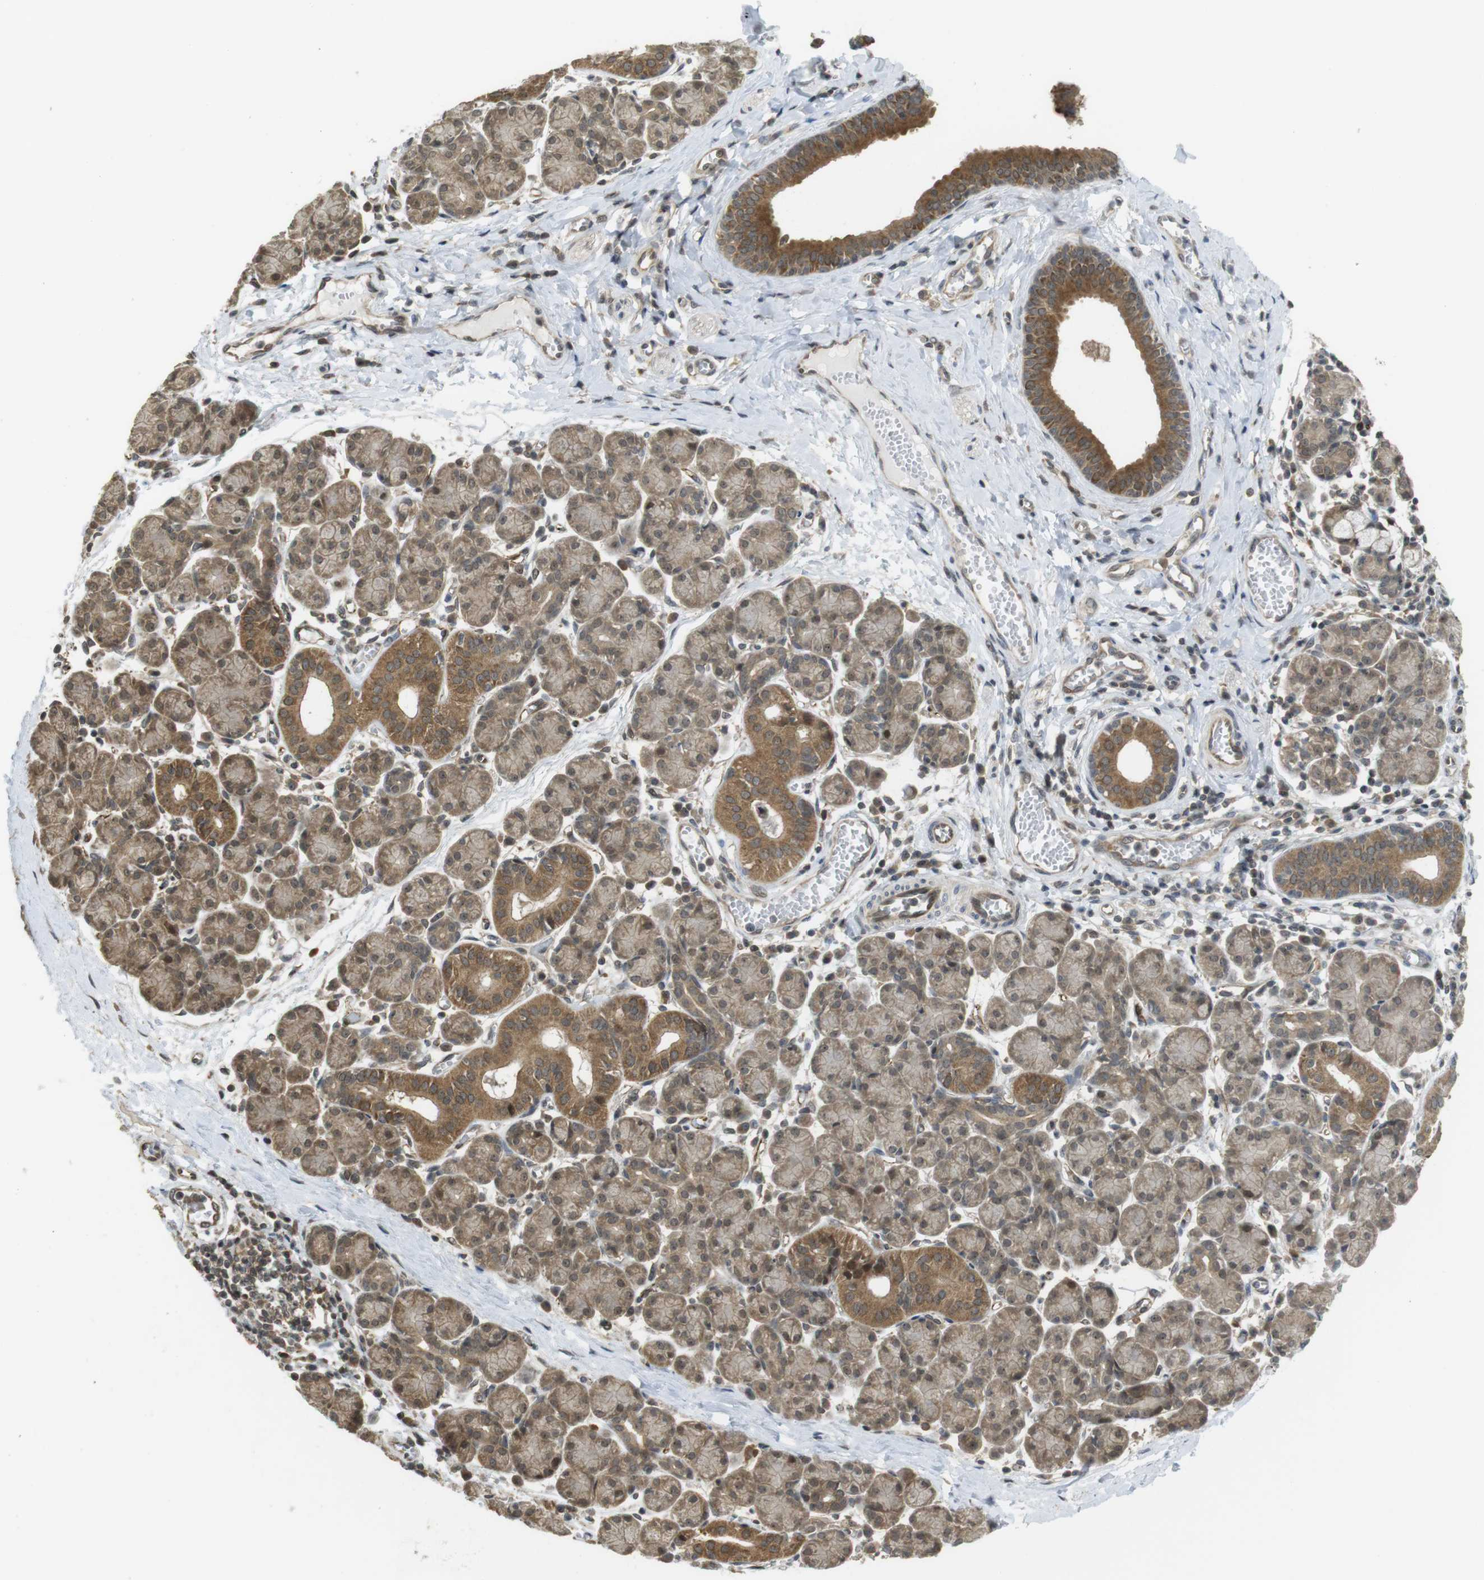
{"staining": {"intensity": "moderate", "quantity": ">75%", "location": "cytoplasmic/membranous,nuclear"}, "tissue": "salivary gland", "cell_type": "Glandular cells", "image_type": "normal", "snomed": [{"axis": "morphology", "description": "Normal tissue, NOS"}, {"axis": "morphology", "description": "Inflammation, NOS"}, {"axis": "topography", "description": "Lymph node"}, {"axis": "topography", "description": "Salivary gland"}], "caption": "Immunohistochemistry (IHC) histopathology image of normal salivary gland: salivary gland stained using IHC demonstrates medium levels of moderate protein expression localized specifically in the cytoplasmic/membranous,nuclear of glandular cells, appearing as a cytoplasmic/membranous,nuclear brown color.", "gene": "CC2D1A", "patient": {"sex": "male", "age": 3}}